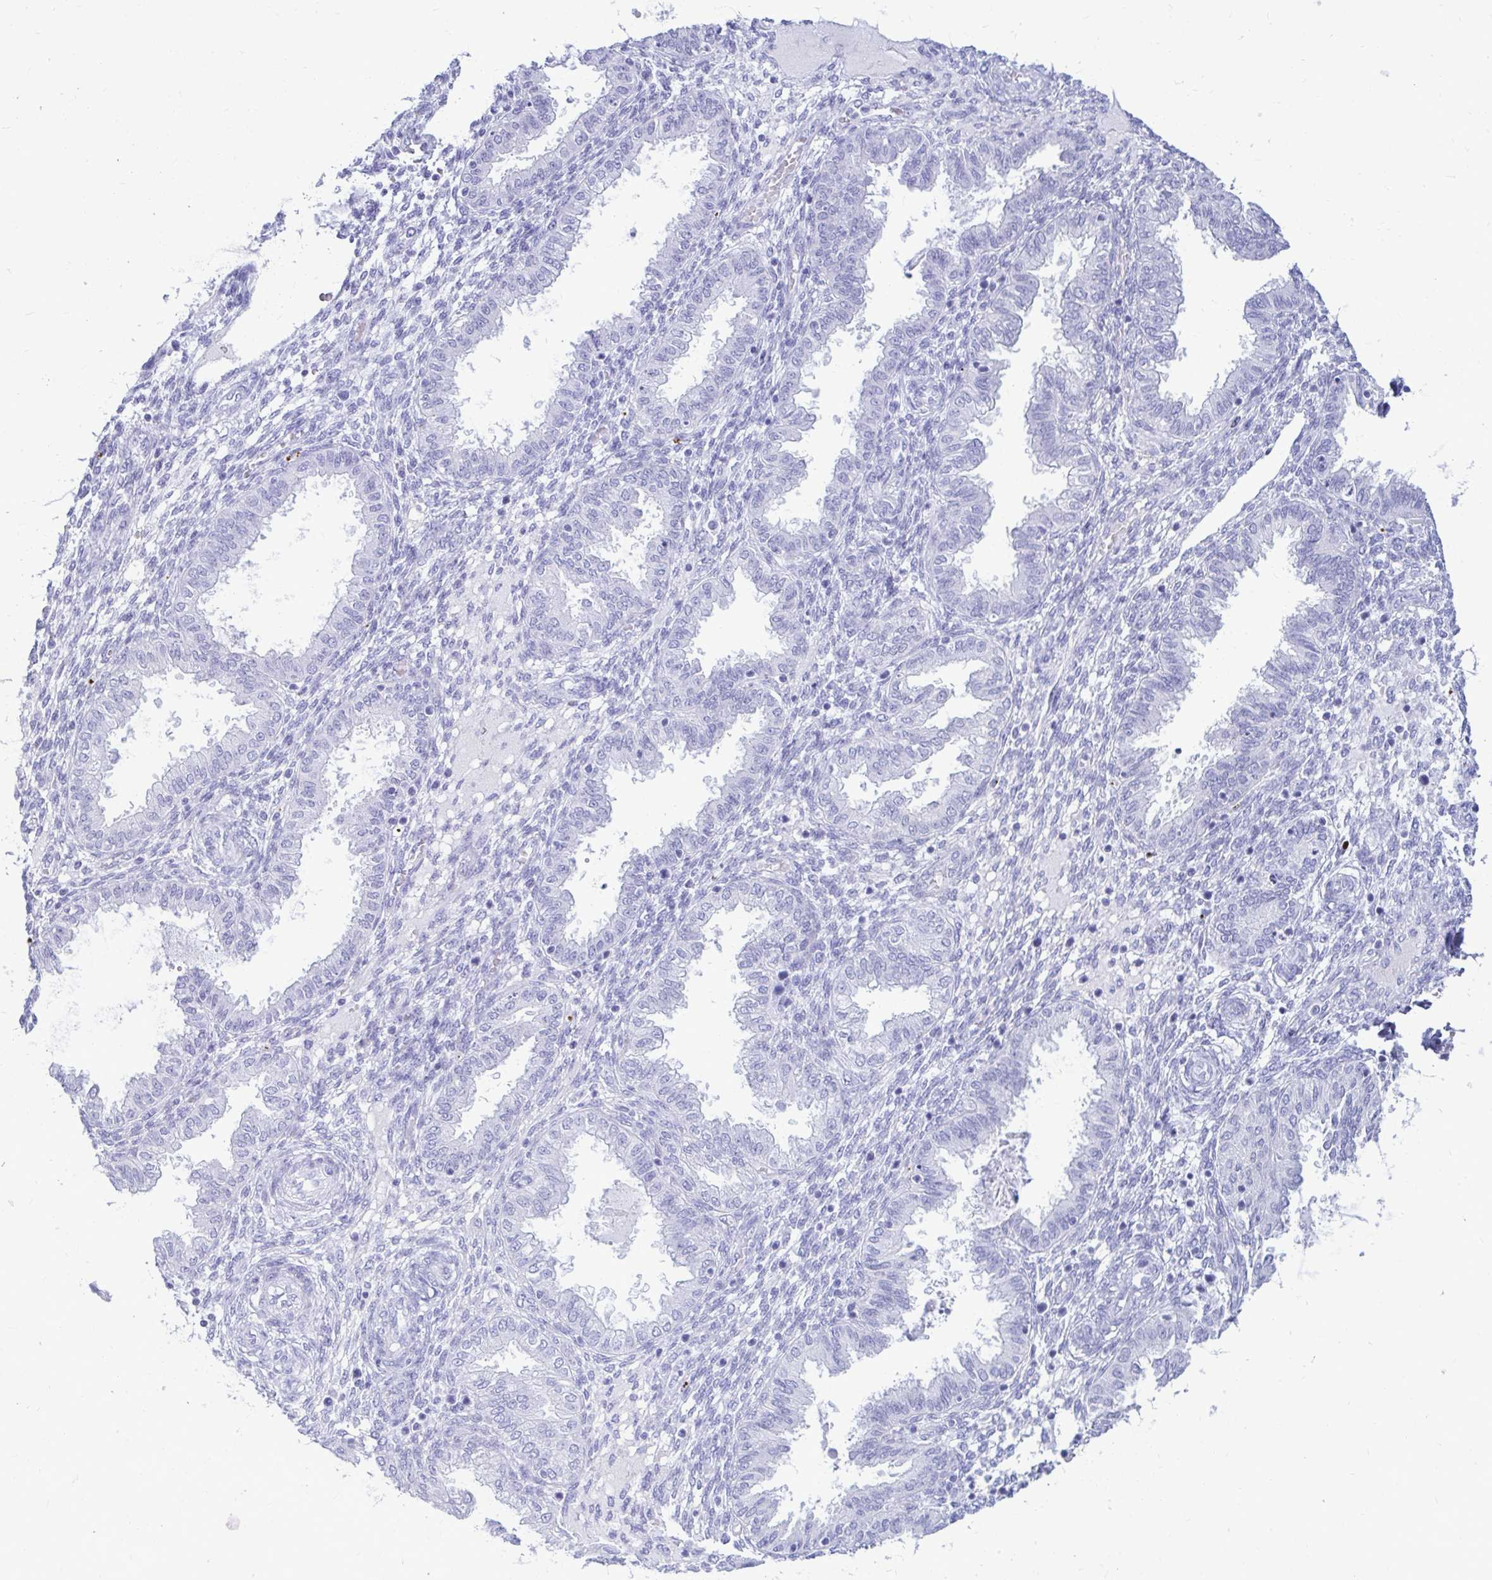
{"staining": {"intensity": "negative", "quantity": "none", "location": "none"}, "tissue": "endometrium", "cell_type": "Cells in endometrial stroma", "image_type": "normal", "snomed": [{"axis": "morphology", "description": "Normal tissue, NOS"}, {"axis": "topography", "description": "Endometrium"}], "caption": "DAB immunohistochemical staining of unremarkable human endometrium reveals no significant staining in cells in endometrial stroma.", "gene": "OR10R2", "patient": {"sex": "female", "age": 33}}